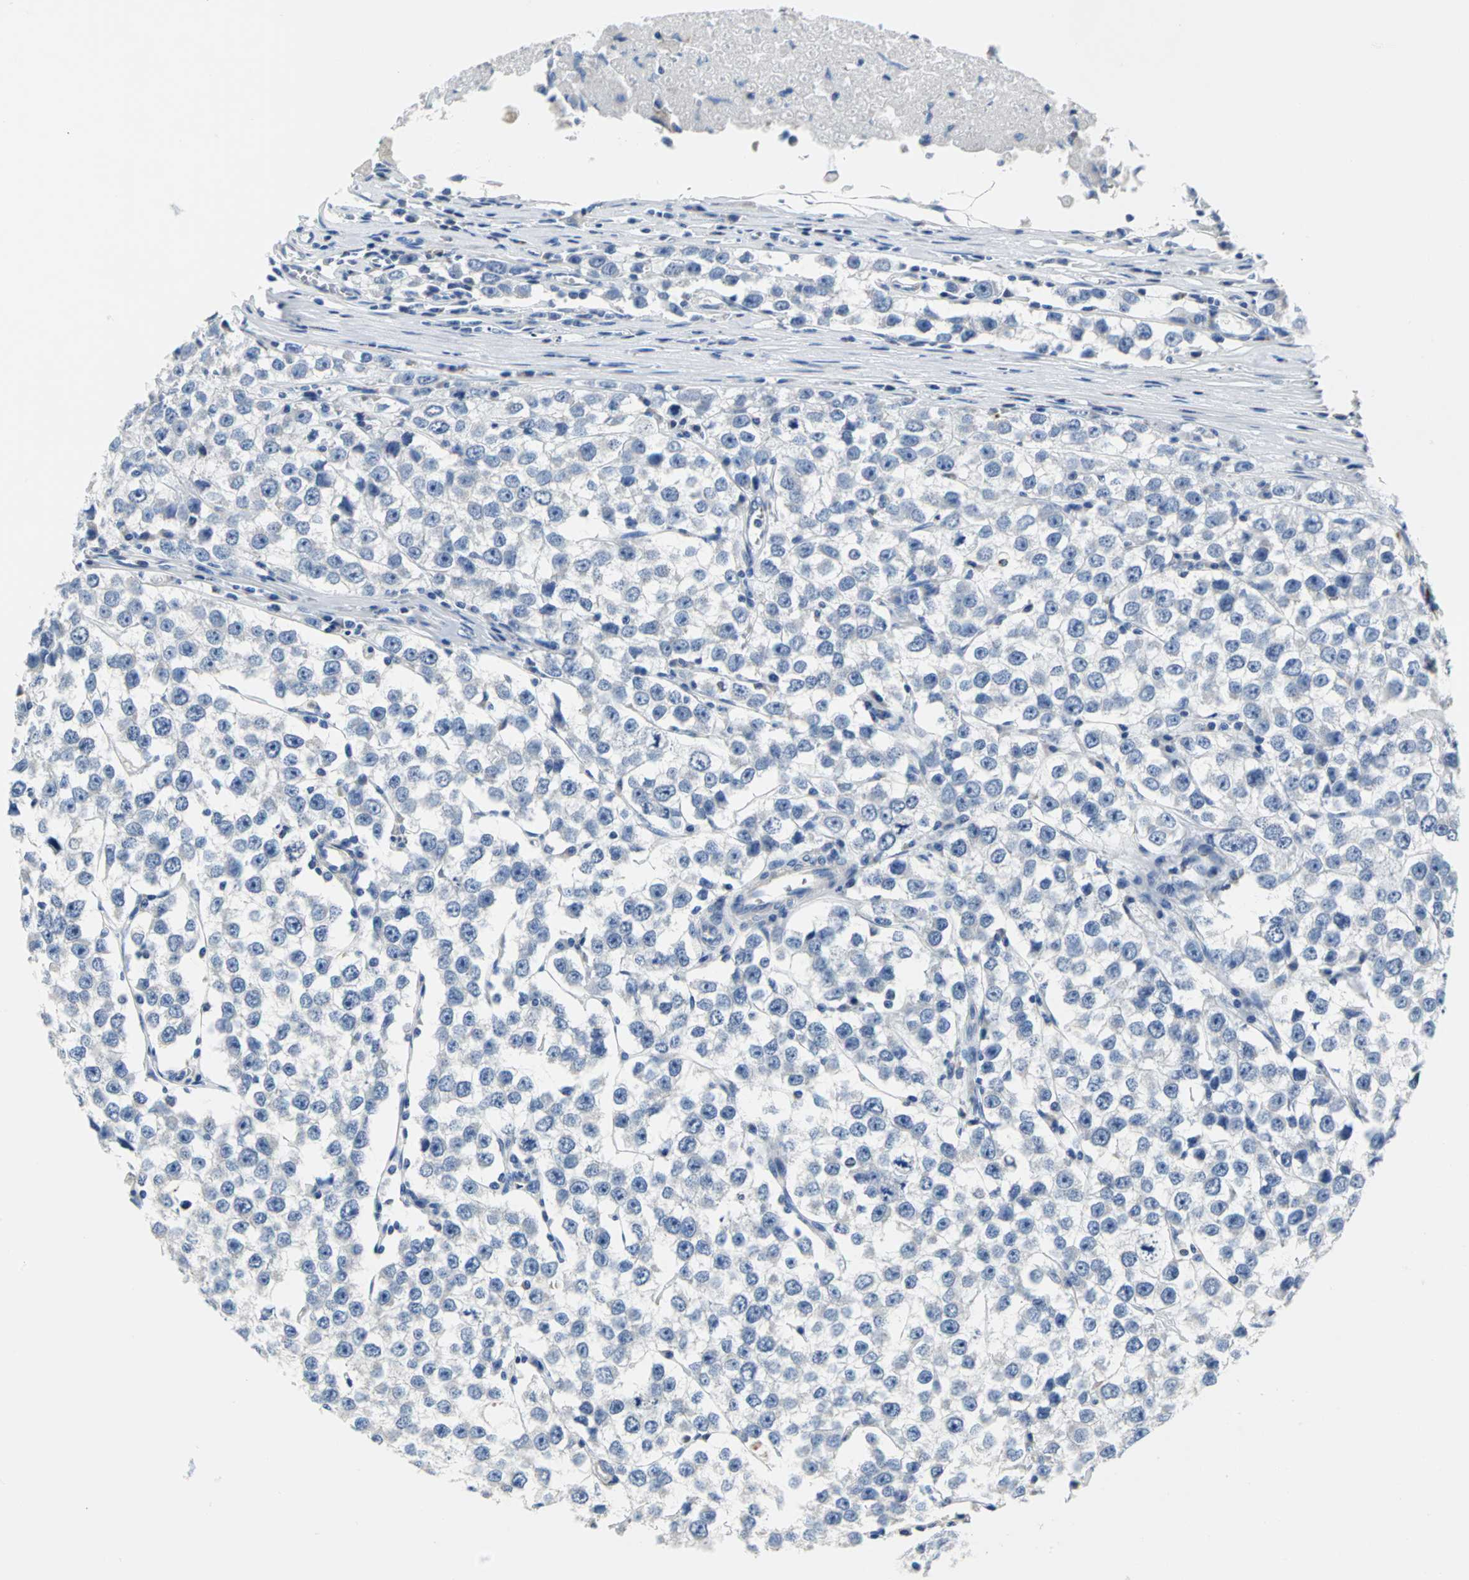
{"staining": {"intensity": "negative", "quantity": "none", "location": "none"}, "tissue": "testis cancer", "cell_type": "Tumor cells", "image_type": "cancer", "snomed": [{"axis": "morphology", "description": "Seminoma, NOS"}, {"axis": "morphology", "description": "Carcinoma, Embryonal, NOS"}, {"axis": "topography", "description": "Testis"}], "caption": "This is an IHC micrograph of human testis cancer (seminoma). There is no expression in tumor cells.", "gene": "IFI6", "patient": {"sex": "male", "age": 52}}